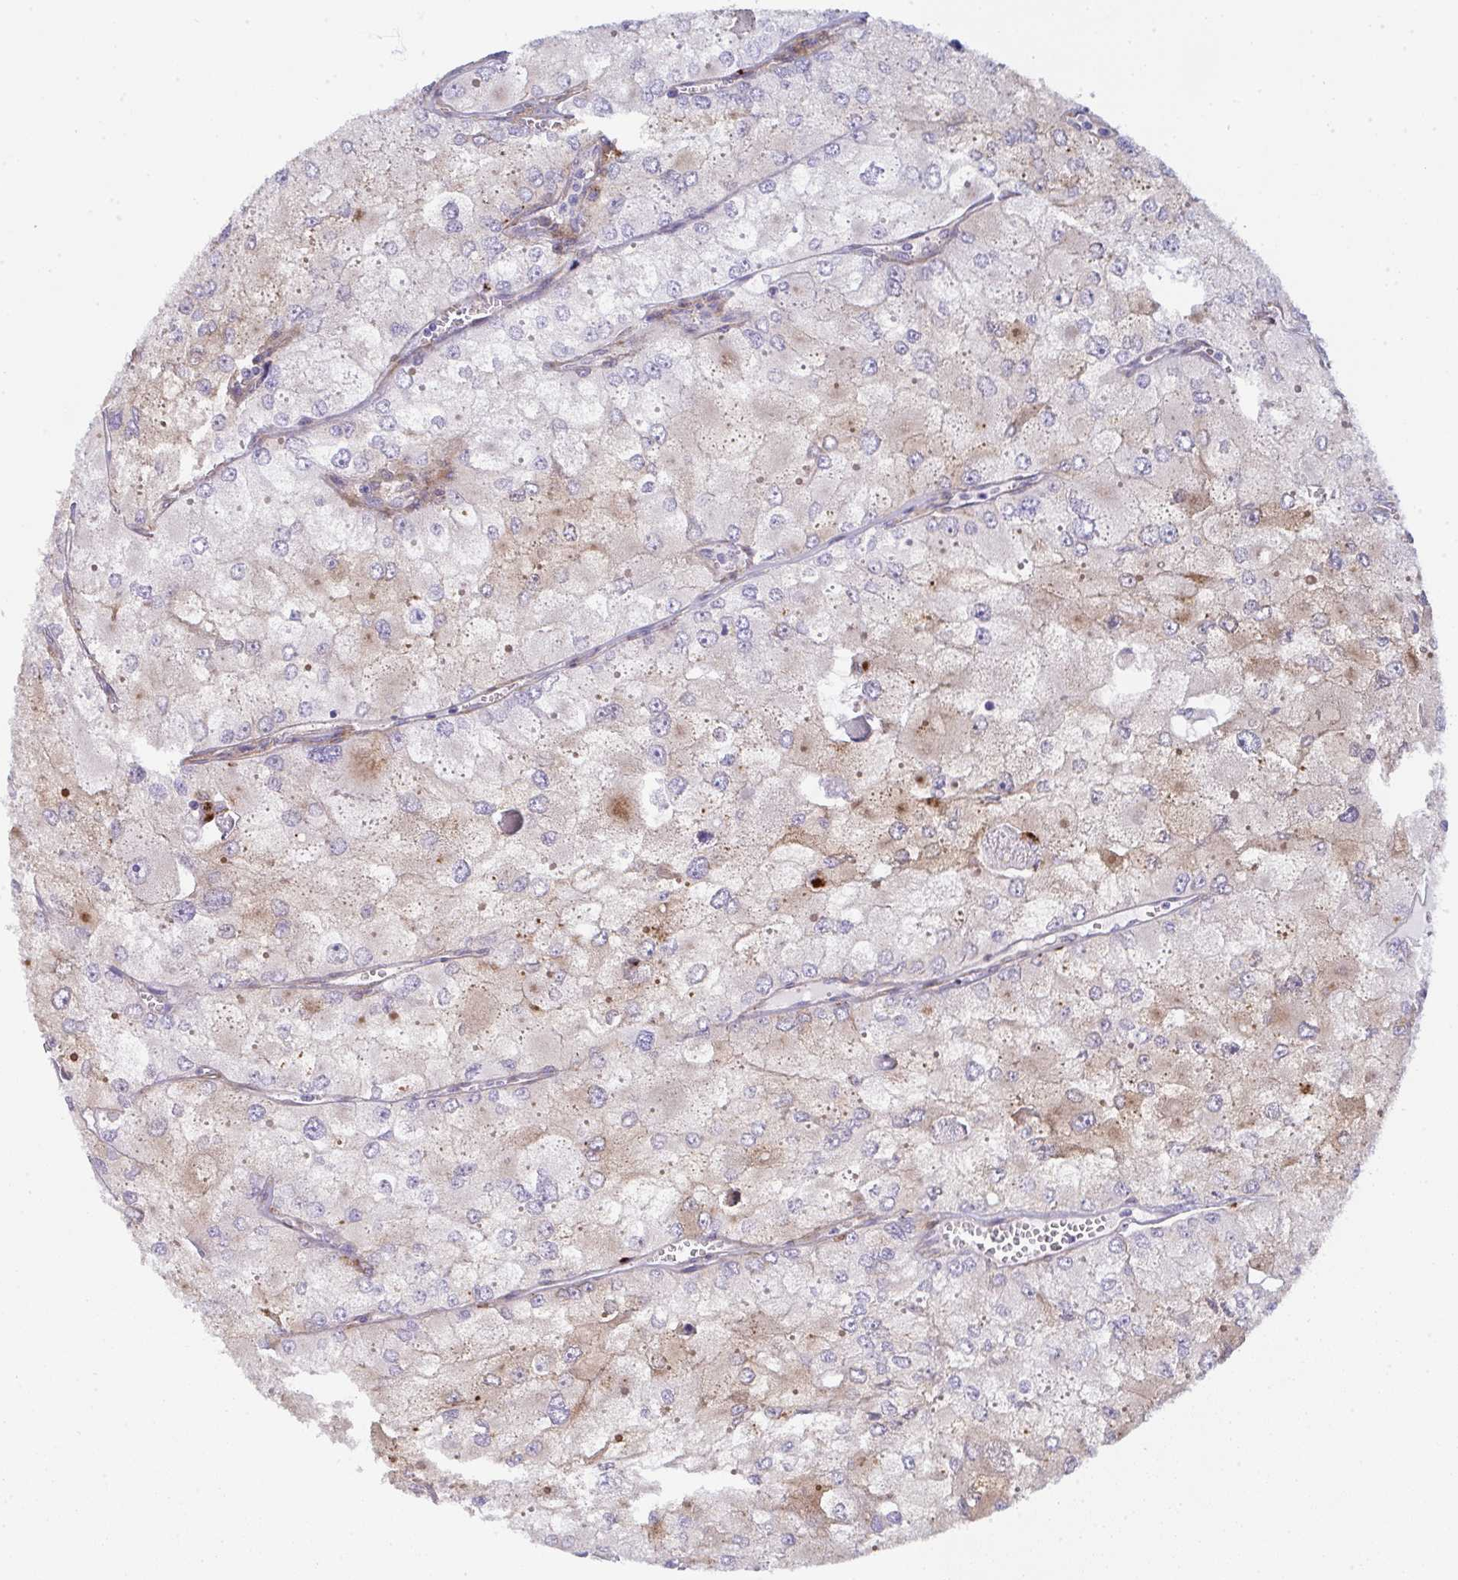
{"staining": {"intensity": "weak", "quantity": "<25%", "location": "cytoplasmic/membranous"}, "tissue": "renal cancer", "cell_type": "Tumor cells", "image_type": "cancer", "snomed": [{"axis": "morphology", "description": "Adenocarcinoma, NOS"}, {"axis": "topography", "description": "Kidney"}], "caption": "Tumor cells show no significant positivity in adenocarcinoma (renal).", "gene": "GAB1", "patient": {"sex": "female", "age": 70}}